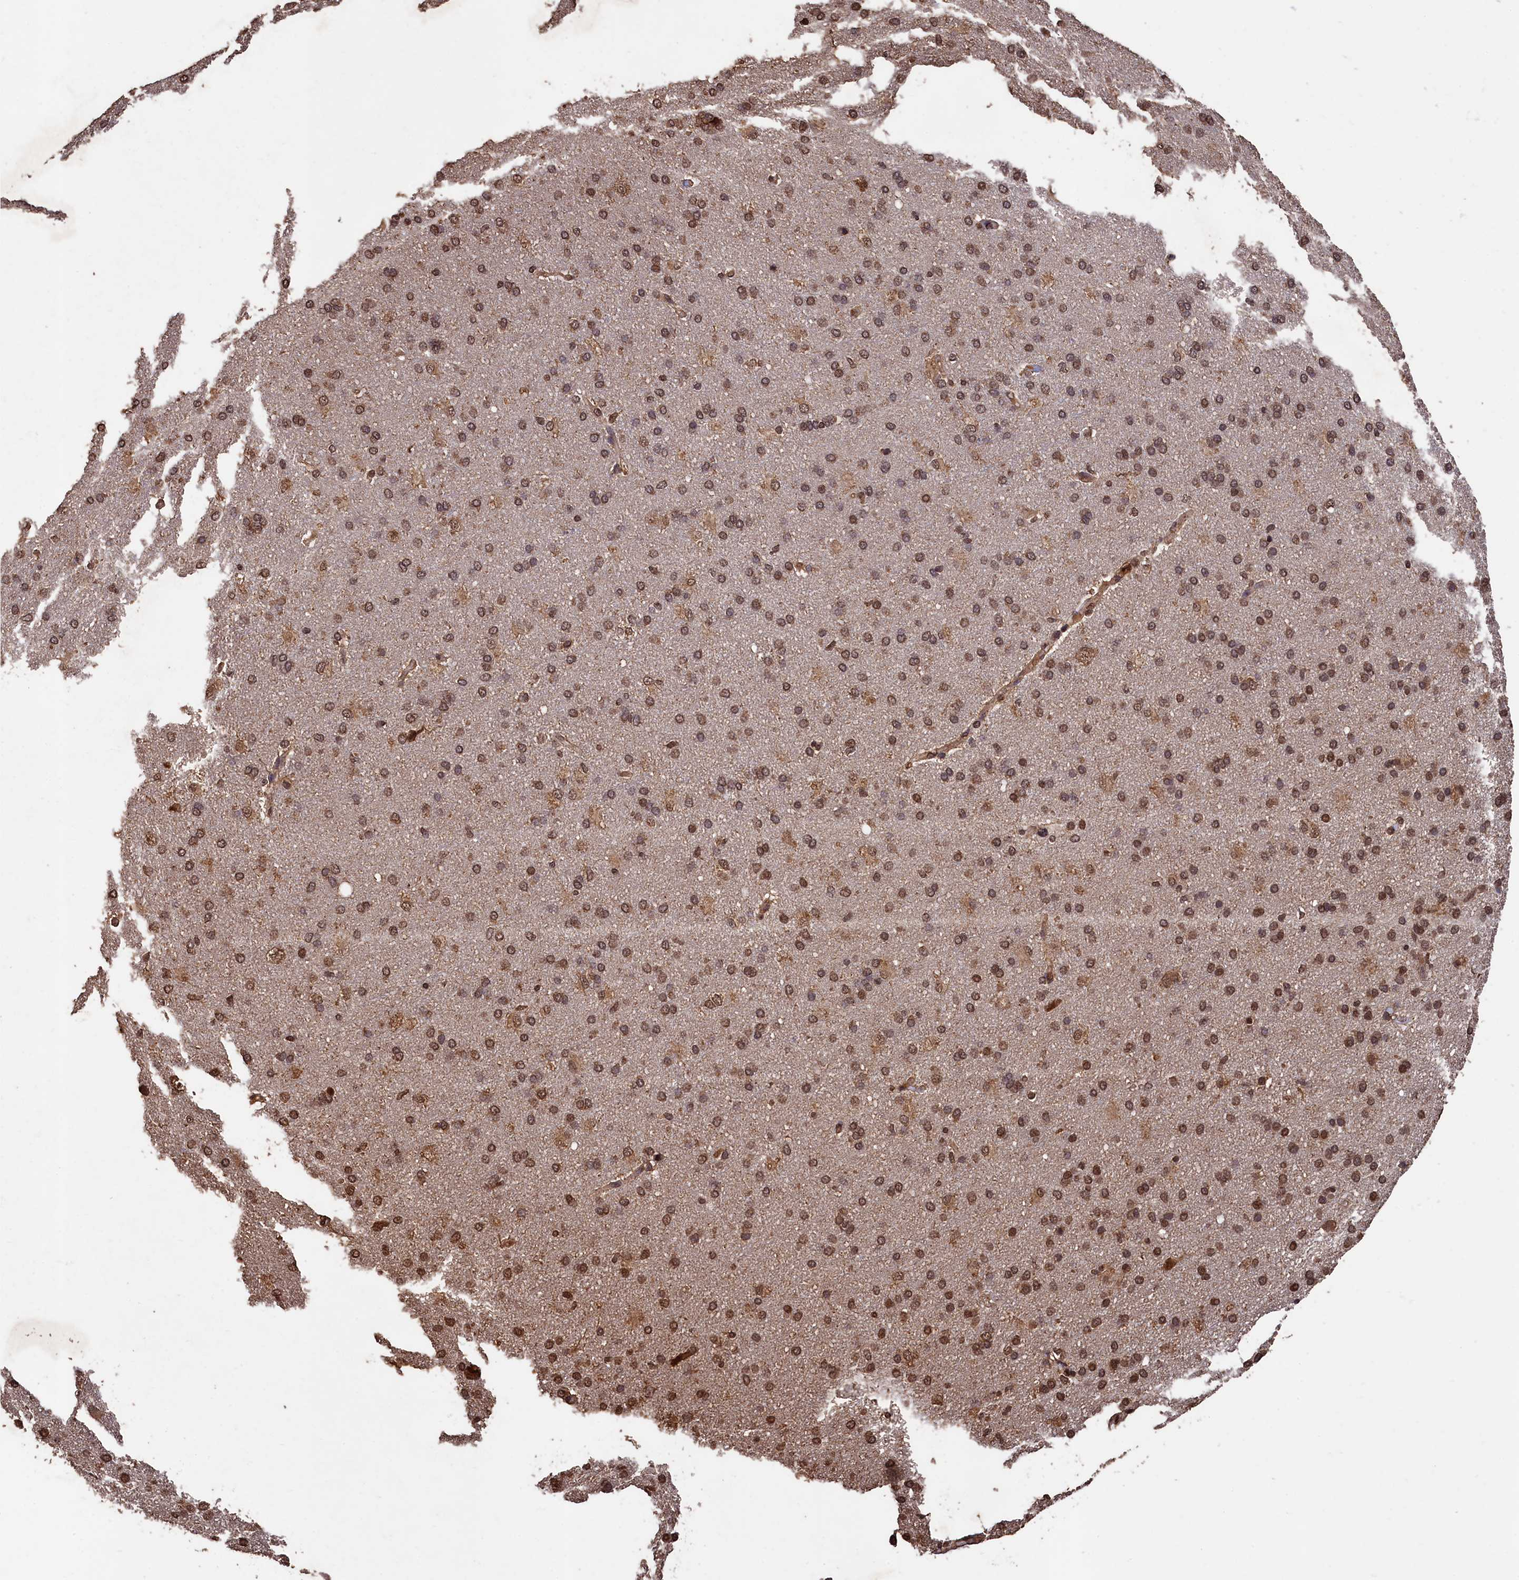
{"staining": {"intensity": "weak", "quantity": ">75%", "location": "cytoplasmic/membranous,nuclear"}, "tissue": "cerebral cortex", "cell_type": "Endothelial cells", "image_type": "normal", "snomed": [{"axis": "morphology", "description": "Normal tissue, NOS"}, {"axis": "topography", "description": "Cerebral cortex"}], "caption": "A high-resolution image shows IHC staining of normal cerebral cortex, which reveals weak cytoplasmic/membranous,nuclear positivity in approximately >75% of endothelial cells.", "gene": "CEP57L1", "patient": {"sex": "male", "age": 62}}